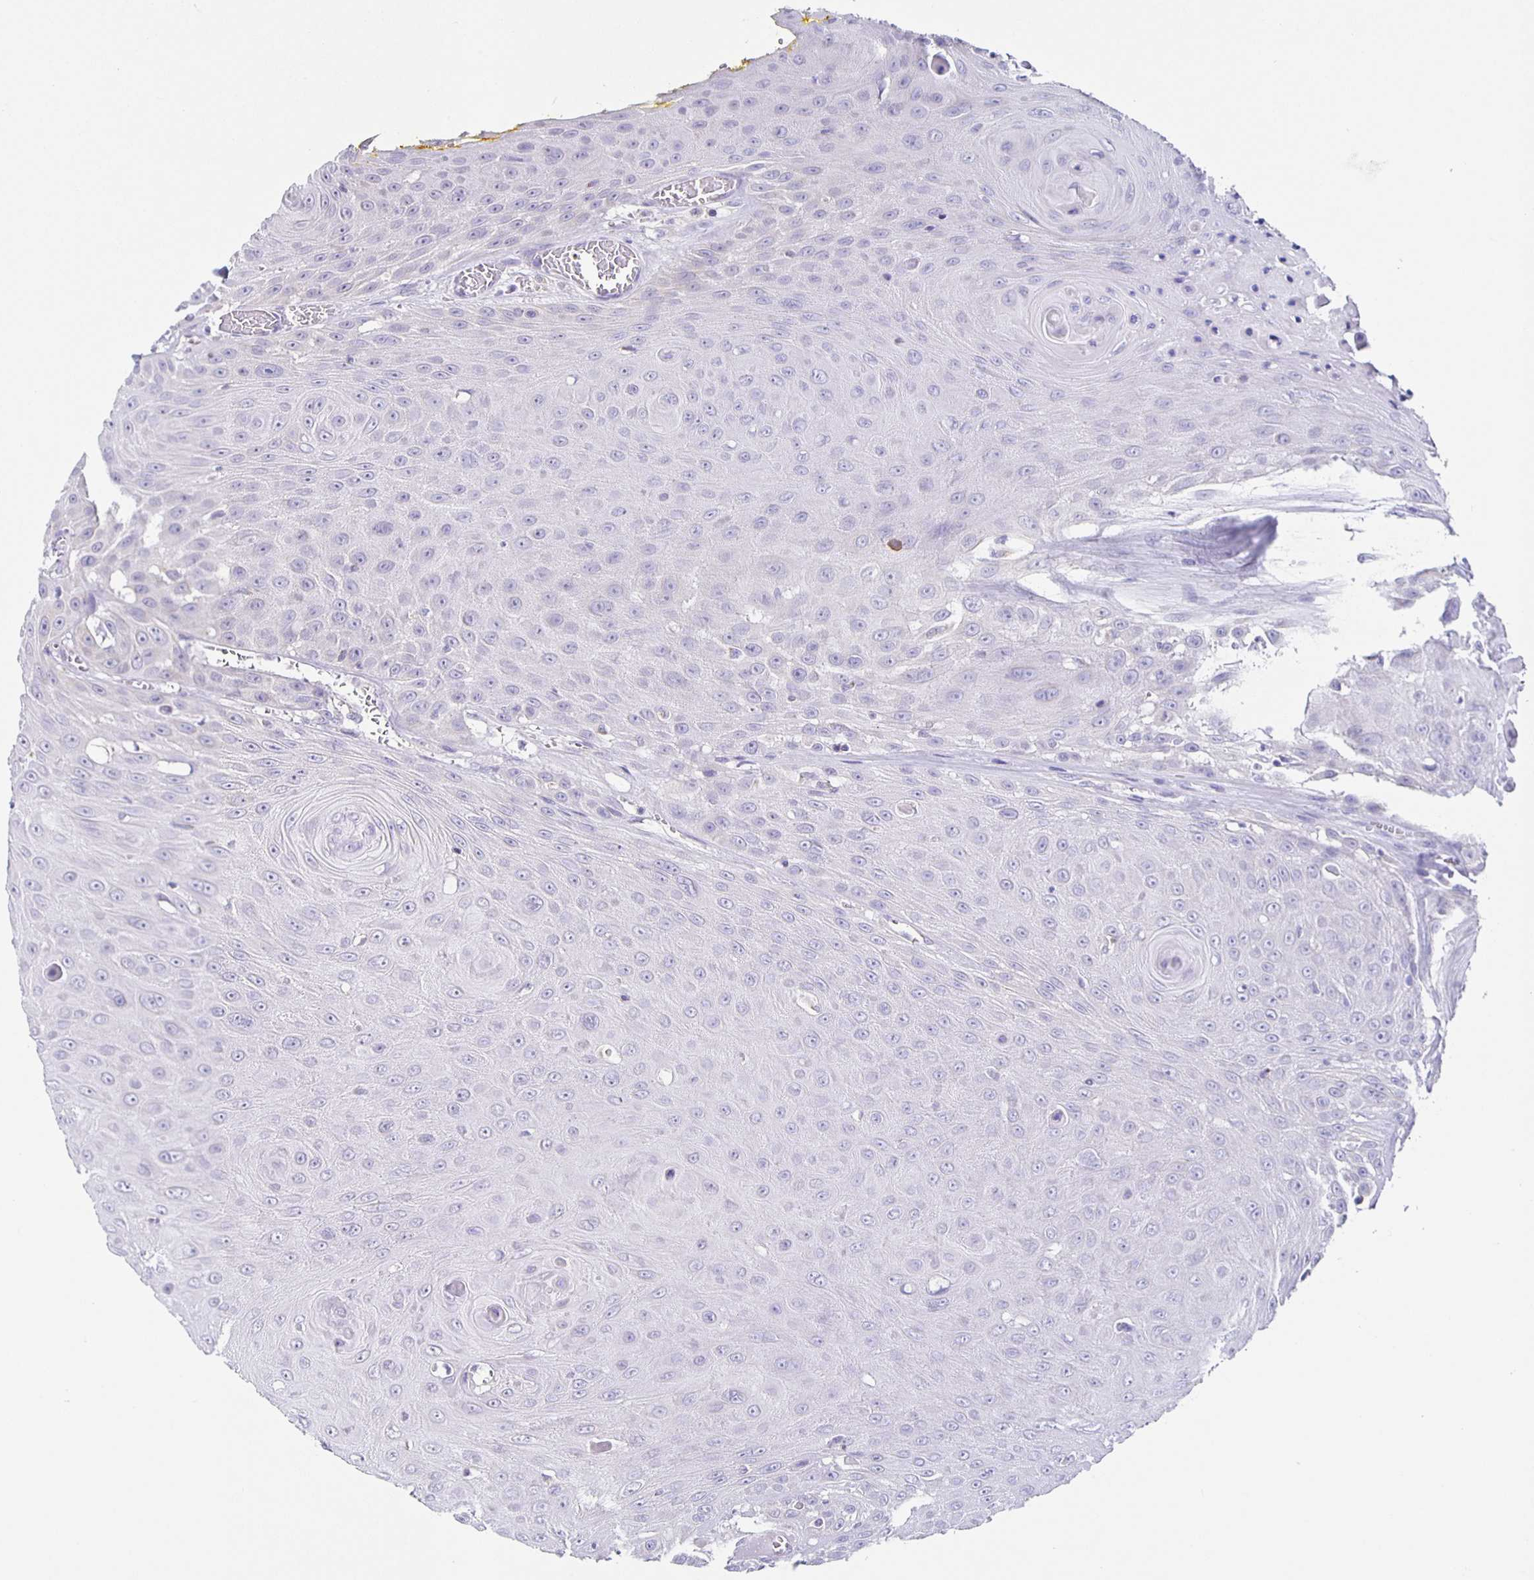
{"staining": {"intensity": "negative", "quantity": "none", "location": "none"}, "tissue": "head and neck cancer", "cell_type": "Tumor cells", "image_type": "cancer", "snomed": [{"axis": "morphology", "description": "Squamous cell carcinoma, NOS"}, {"axis": "topography", "description": "Oral tissue"}, {"axis": "topography", "description": "Head-Neck"}], "caption": "IHC histopathology image of squamous cell carcinoma (head and neck) stained for a protein (brown), which exhibits no staining in tumor cells. (Brightfield microscopy of DAB IHC at high magnification).", "gene": "TPPP", "patient": {"sex": "male", "age": 81}}